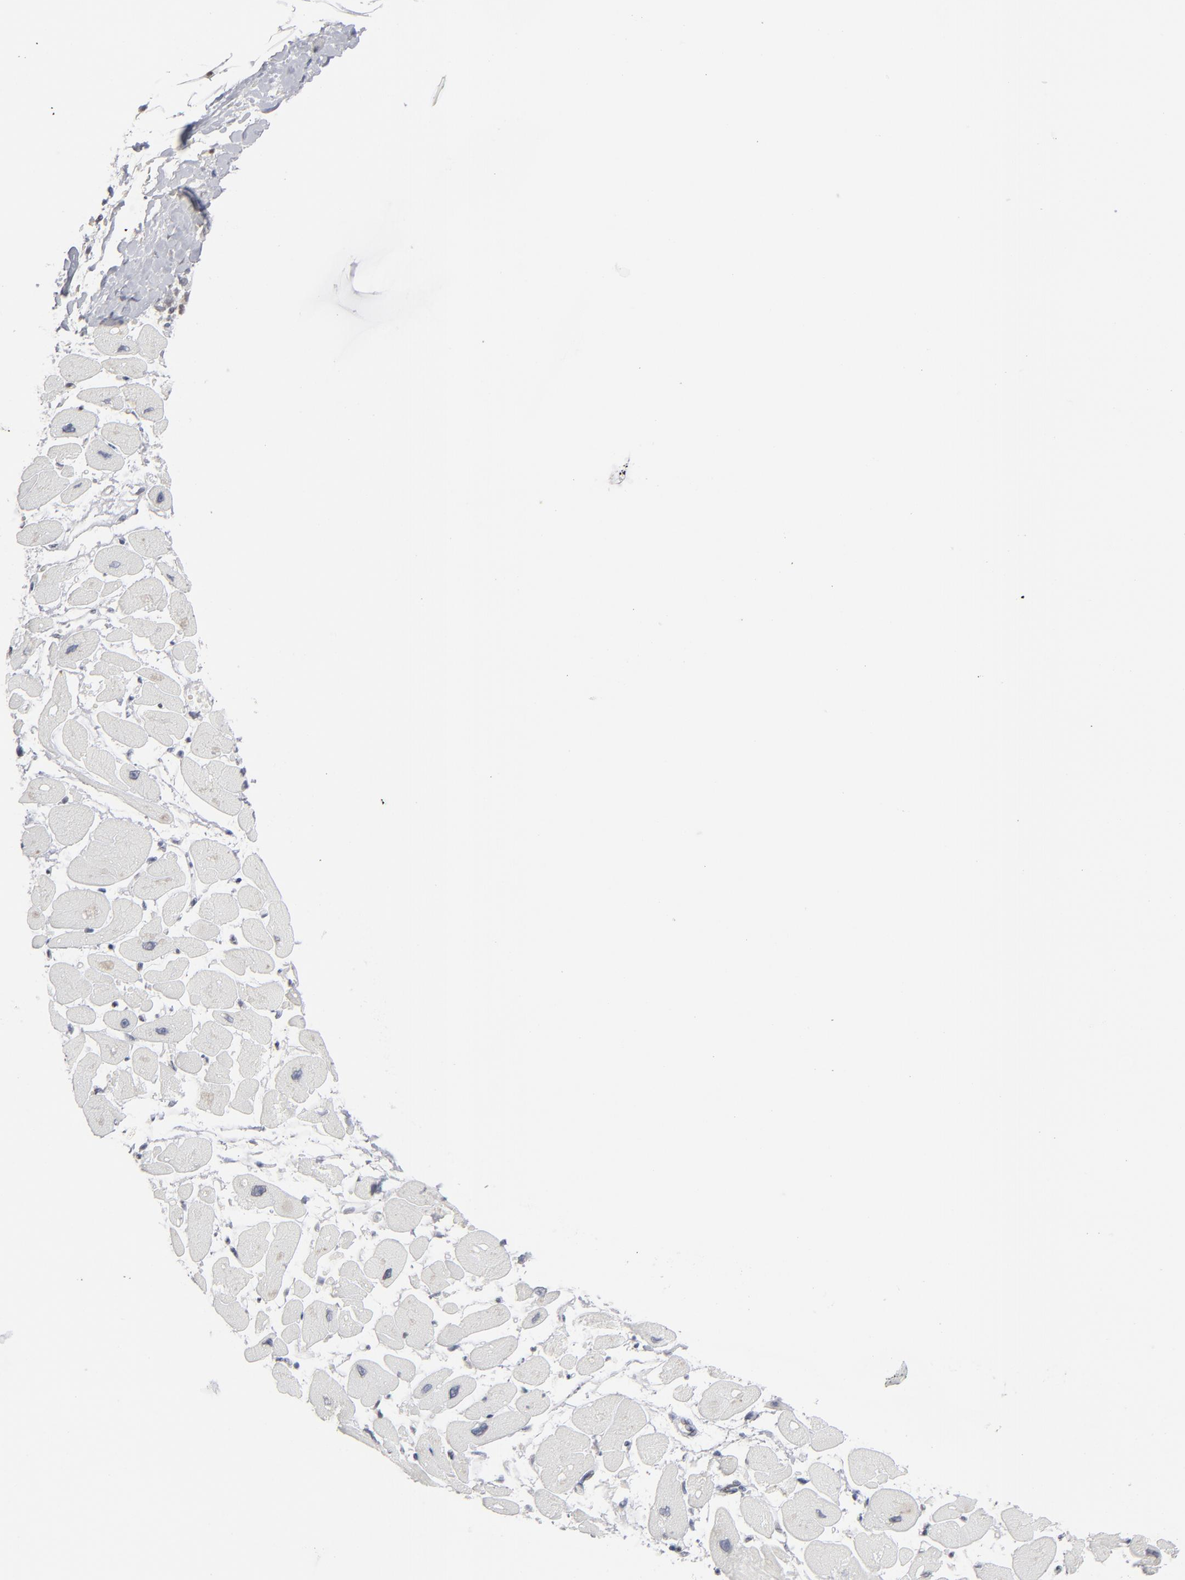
{"staining": {"intensity": "negative", "quantity": "none", "location": "none"}, "tissue": "heart muscle", "cell_type": "Cardiomyocytes", "image_type": "normal", "snomed": [{"axis": "morphology", "description": "Normal tissue, NOS"}, {"axis": "topography", "description": "Heart"}], "caption": "A high-resolution photomicrograph shows IHC staining of unremarkable heart muscle, which reveals no significant expression in cardiomyocytes.", "gene": "IRF9", "patient": {"sex": "female", "age": 54}}